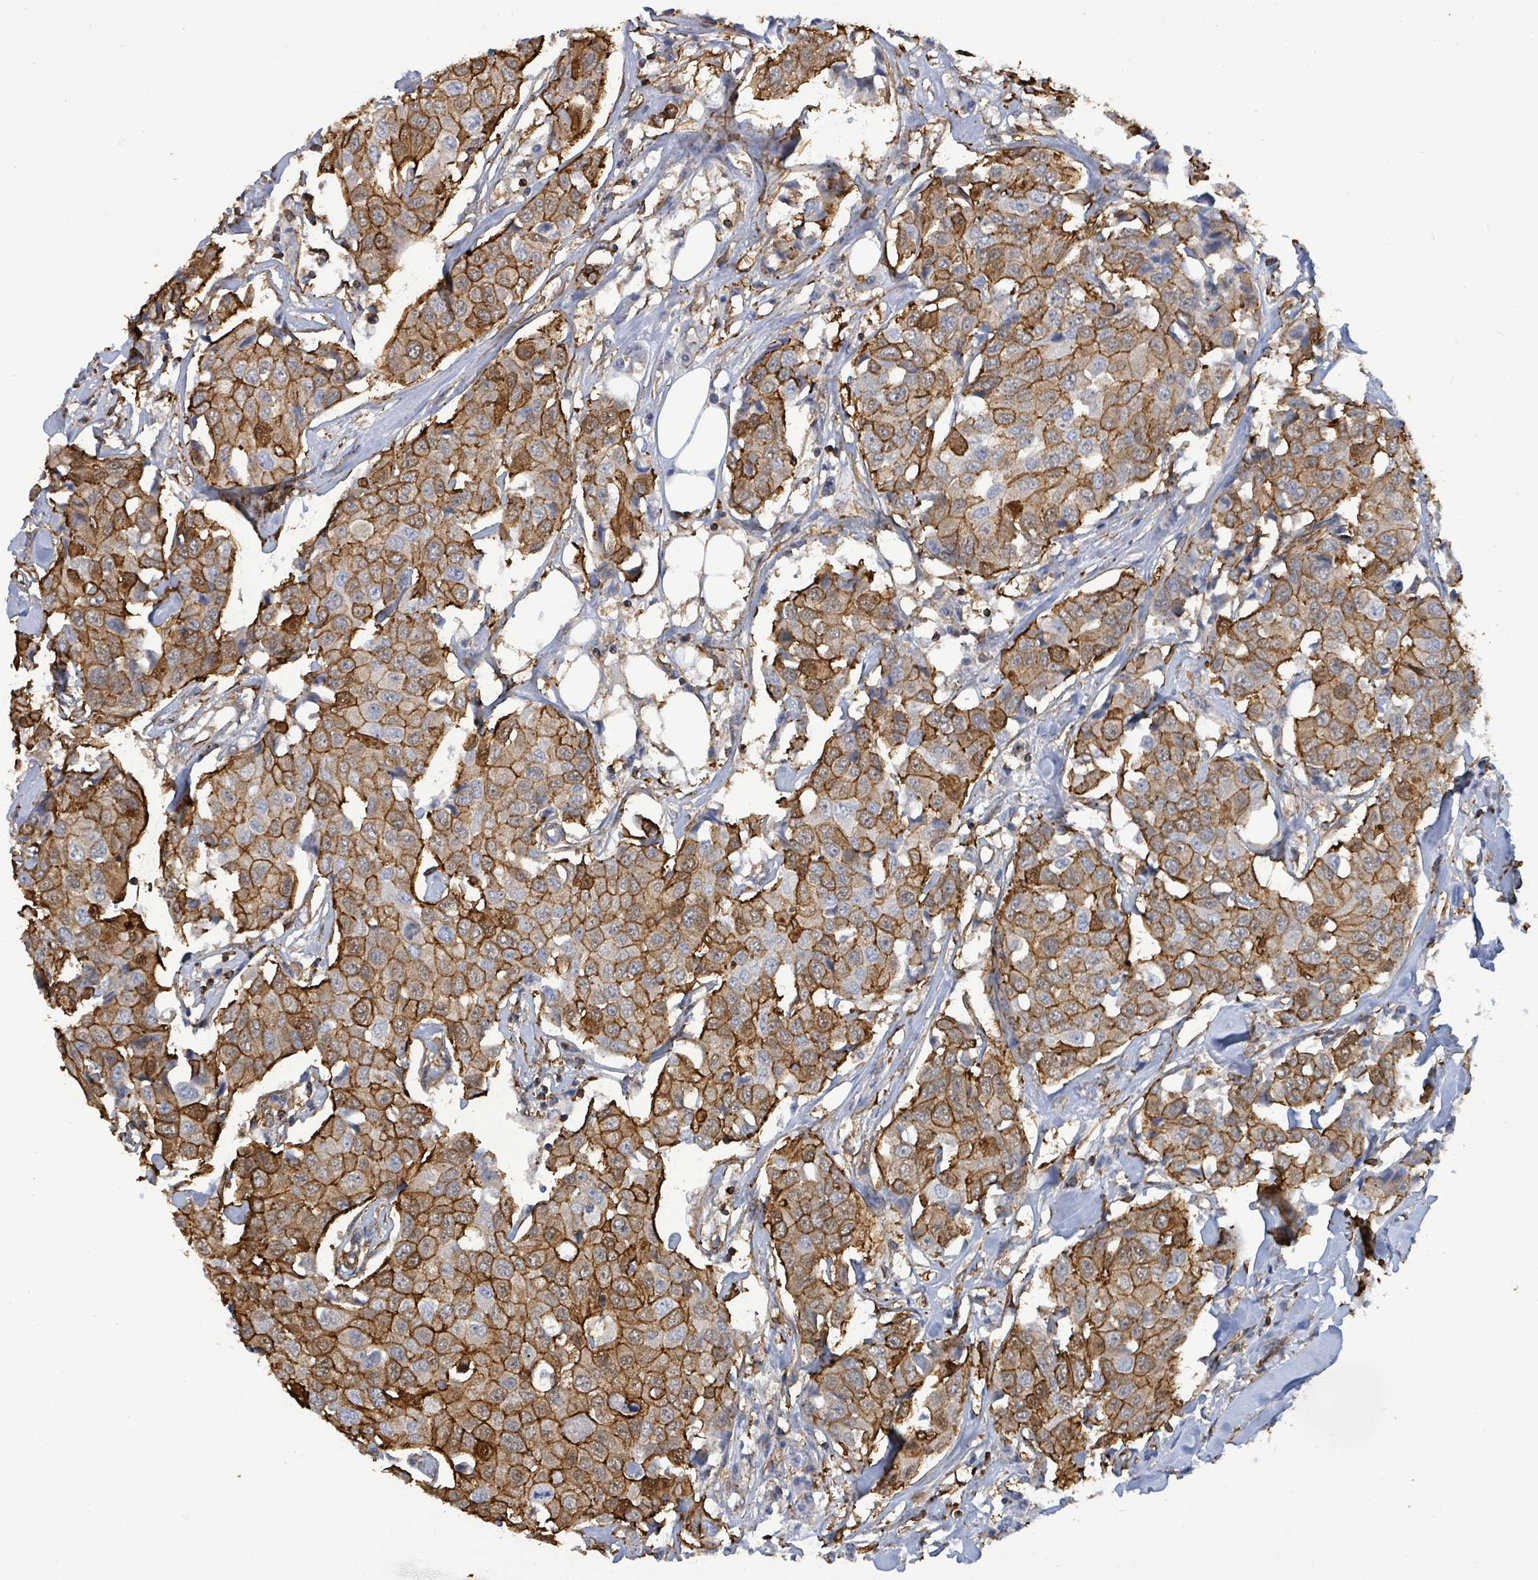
{"staining": {"intensity": "strong", "quantity": ">75%", "location": "cytoplasmic/membranous"}, "tissue": "breast cancer", "cell_type": "Tumor cells", "image_type": "cancer", "snomed": [{"axis": "morphology", "description": "Duct carcinoma"}, {"axis": "topography", "description": "Breast"}], "caption": "The immunohistochemical stain labels strong cytoplasmic/membranous positivity in tumor cells of breast invasive ductal carcinoma tissue. (Brightfield microscopy of DAB IHC at high magnification).", "gene": "PRKRIP1", "patient": {"sex": "female", "age": 80}}